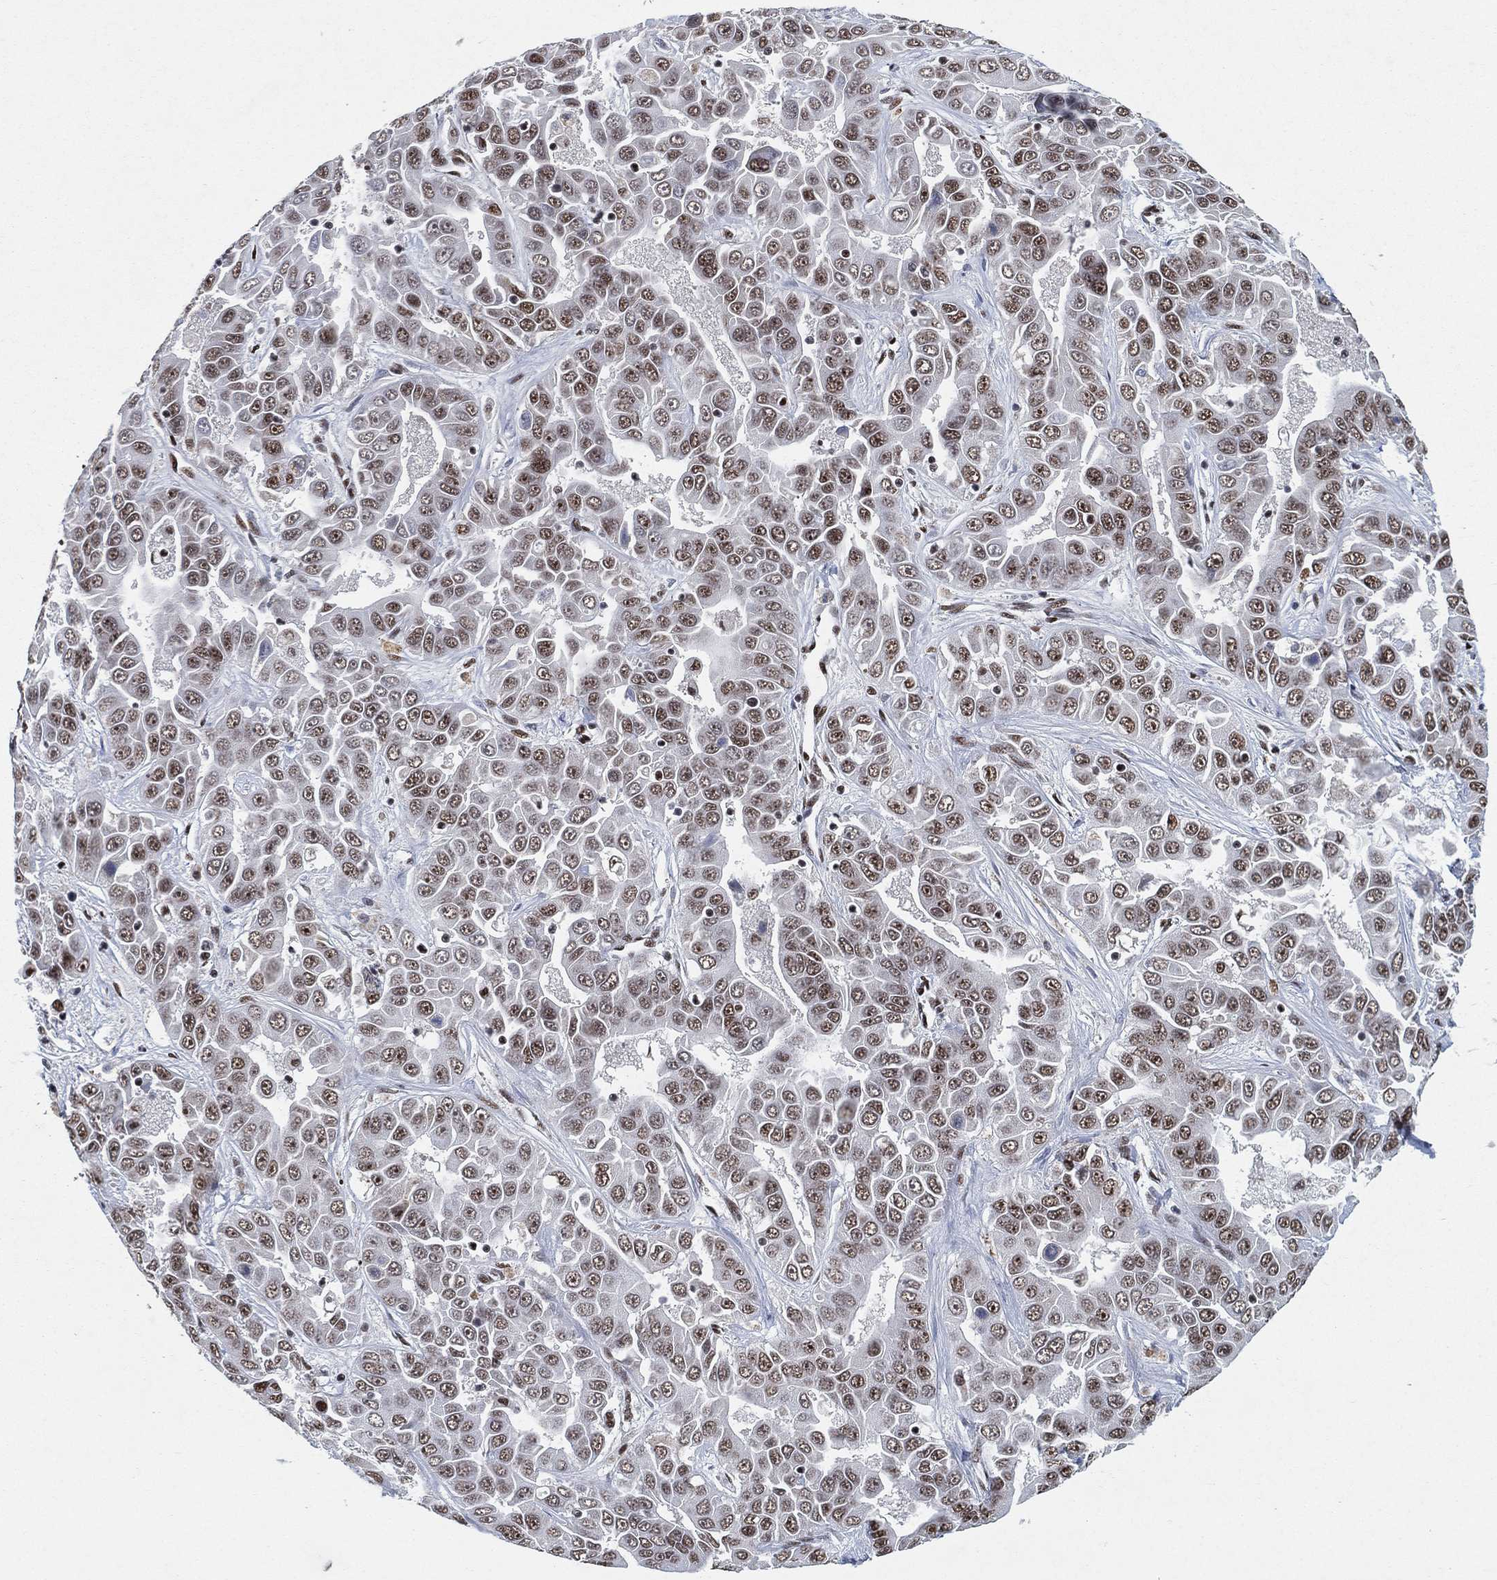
{"staining": {"intensity": "weak", "quantity": ">75%", "location": "nuclear"}, "tissue": "liver cancer", "cell_type": "Tumor cells", "image_type": "cancer", "snomed": [{"axis": "morphology", "description": "Cholangiocarcinoma"}, {"axis": "topography", "description": "Liver"}], "caption": "Human liver cancer (cholangiocarcinoma) stained with a protein marker demonstrates weak staining in tumor cells.", "gene": "DDX27", "patient": {"sex": "female", "age": 52}}